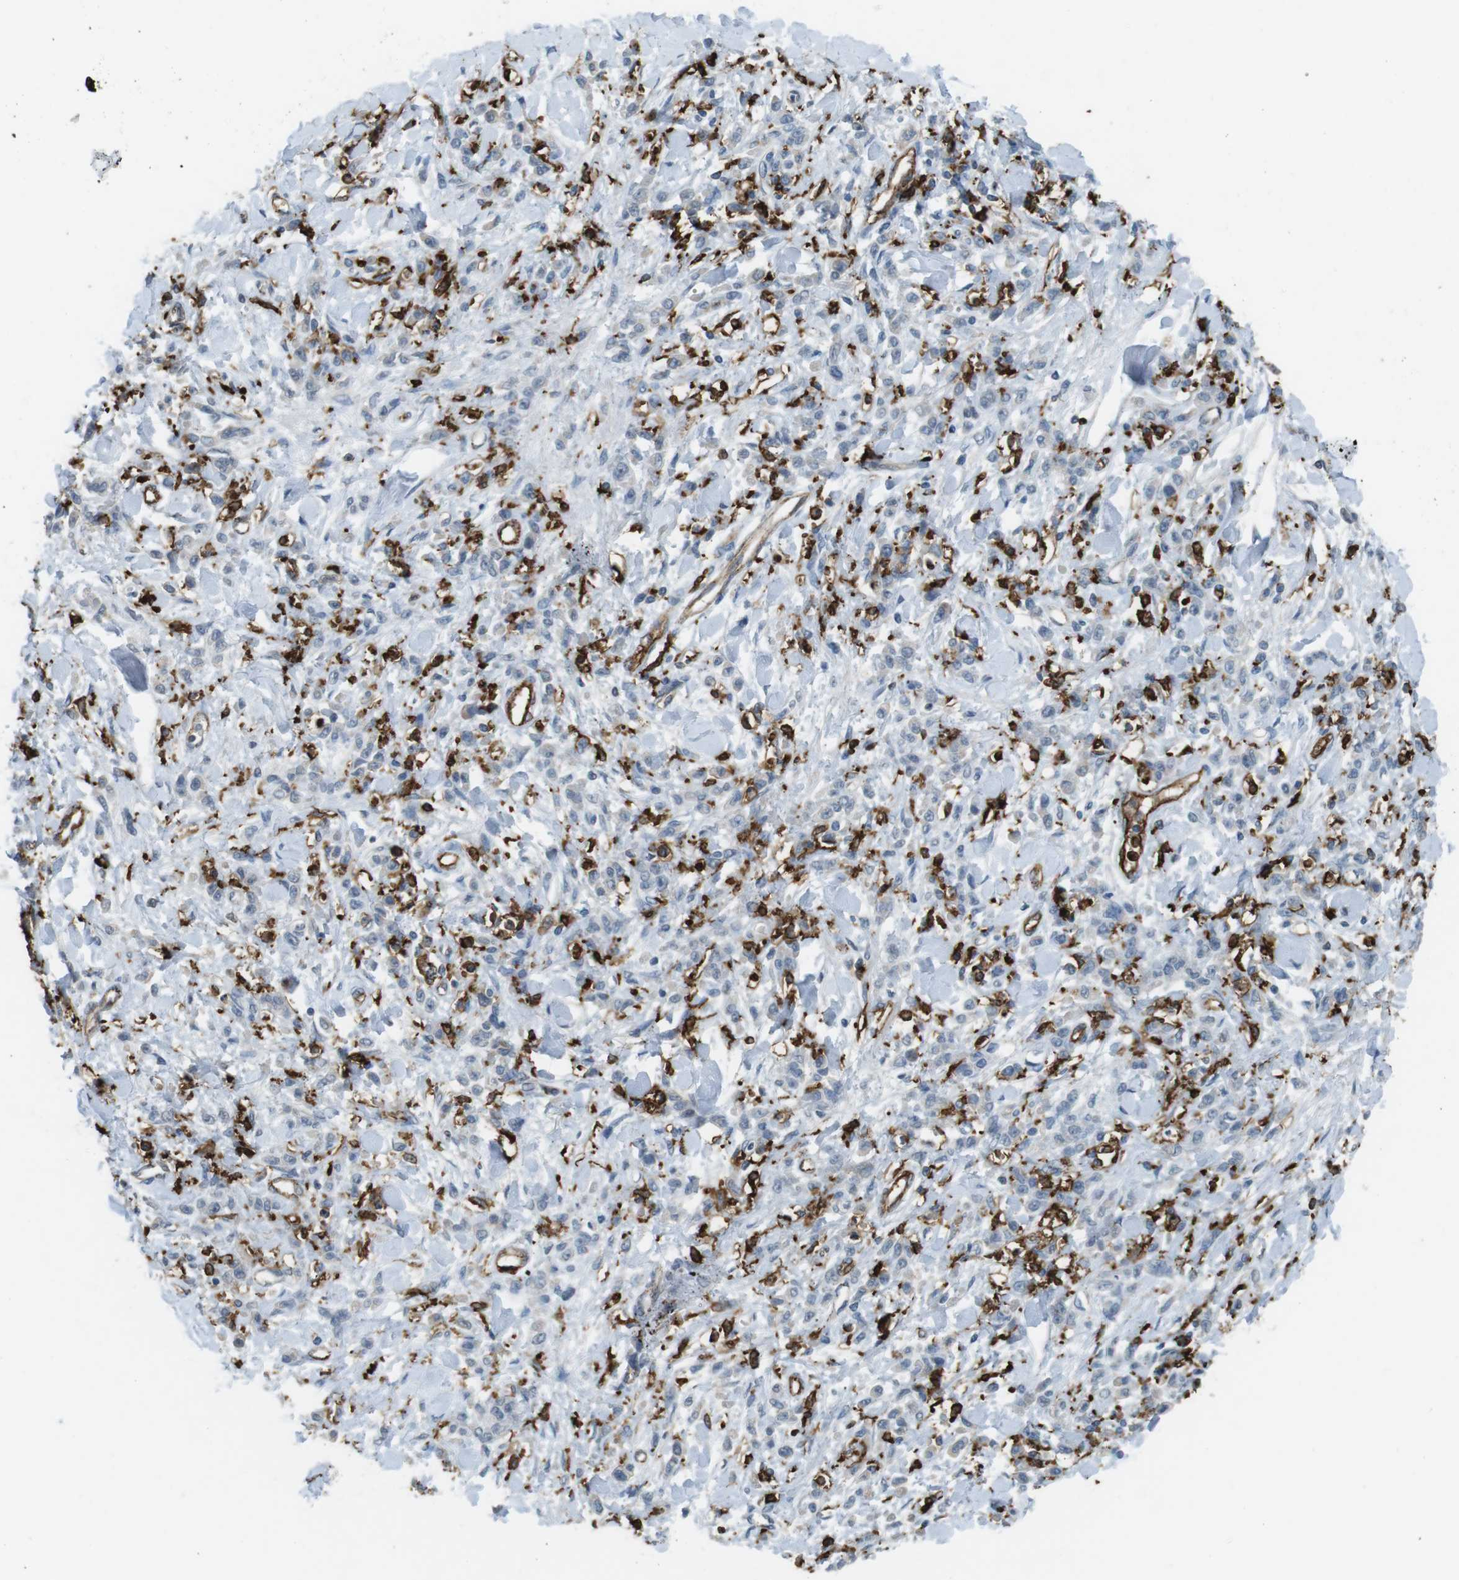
{"staining": {"intensity": "negative", "quantity": "none", "location": "none"}, "tissue": "stomach cancer", "cell_type": "Tumor cells", "image_type": "cancer", "snomed": [{"axis": "morphology", "description": "Normal tissue, NOS"}, {"axis": "morphology", "description": "Adenocarcinoma, NOS"}, {"axis": "topography", "description": "Stomach"}], "caption": "IHC of stomach cancer (adenocarcinoma) exhibits no positivity in tumor cells.", "gene": "HLA-DRA", "patient": {"sex": "male", "age": 82}}